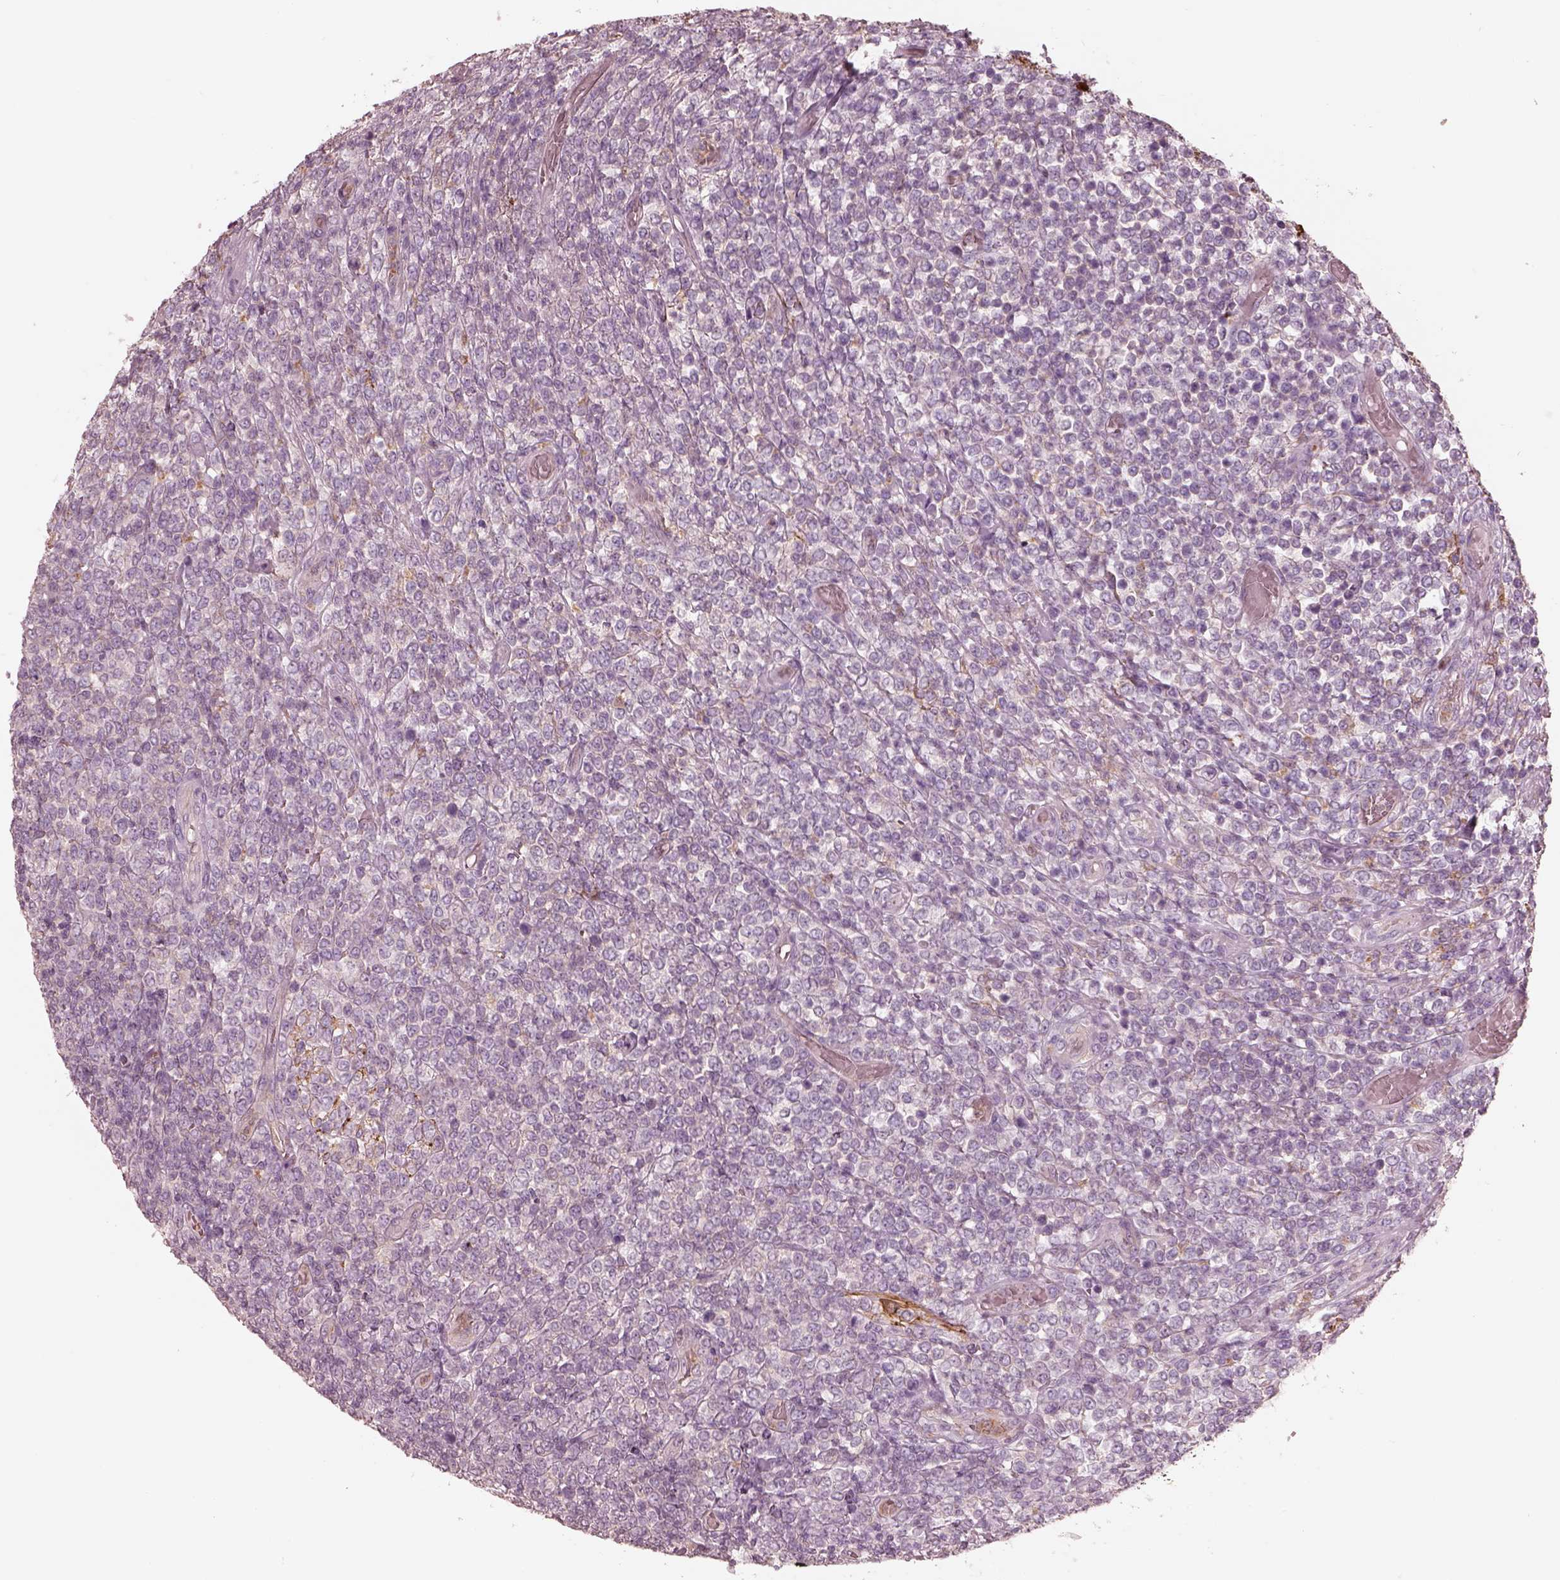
{"staining": {"intensity": "negative", "quantity": "none", "location": "none"}, "tissue": "lymphoma", "cell_type": "Tumor cells", "image_type": "cancer", "snomed": [{"axis": "morphology", "description": "Malignant lymphoma, non-Hodgkin's type, High grade"}, {"axis": "topography", "description": "Soft tissue"}], "caption": "Immunohistochemical staining of lymphoma demonstrates no significant positivity in tumor cells.", "gene": "GPRIN1", "patient": {"sex": "female", "age": 56}}